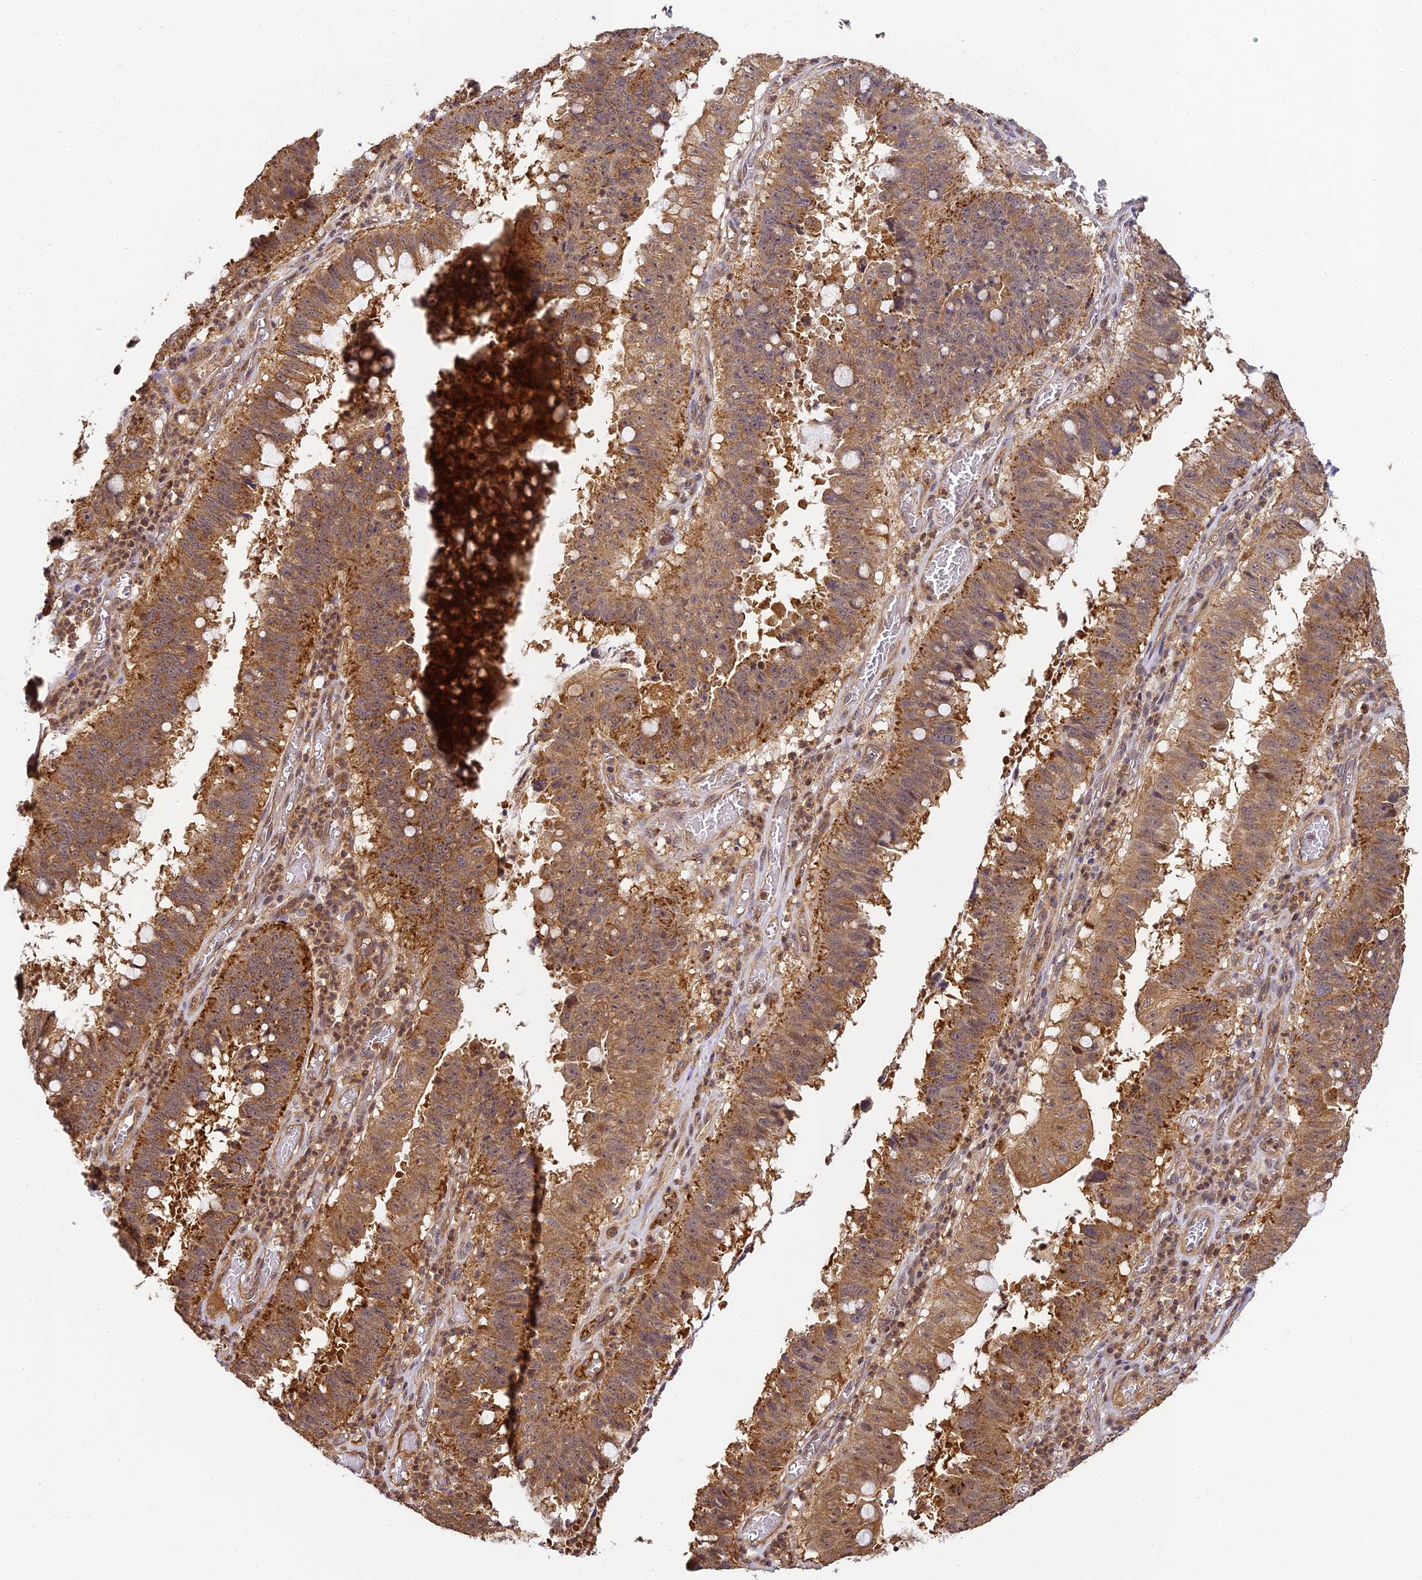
{"staining": {"intensity": "moderate", "quantity": ">75%", "location": "cytoplasmic/membranous,nuclear"}, "tissue": "stomach cancer", "cell_type": "Tumor cells", "image_type": "cancer", "snomed": [{"axis": "morphology", "description": "Adenocarcinoma, NOS"}, {"axis": "topography", "description": "Stomach"}], "caption": "IHC staining of stomach adenocarcinoma, which exhibits medium levels of moderate cytoplasmic/membranous and nuclear staining in approximately >75% of tumor cells indicating moderate cytoplasmic/membranous and nuclear protein positivity. The staining was performed using DAB (3,3'-diaminobenzidine) (brown) for protein detection and nuclei were counterstained in hematoxylin (blue).", "gene": "ZNF443", "patient": {"sex": "male", "age": 59}}